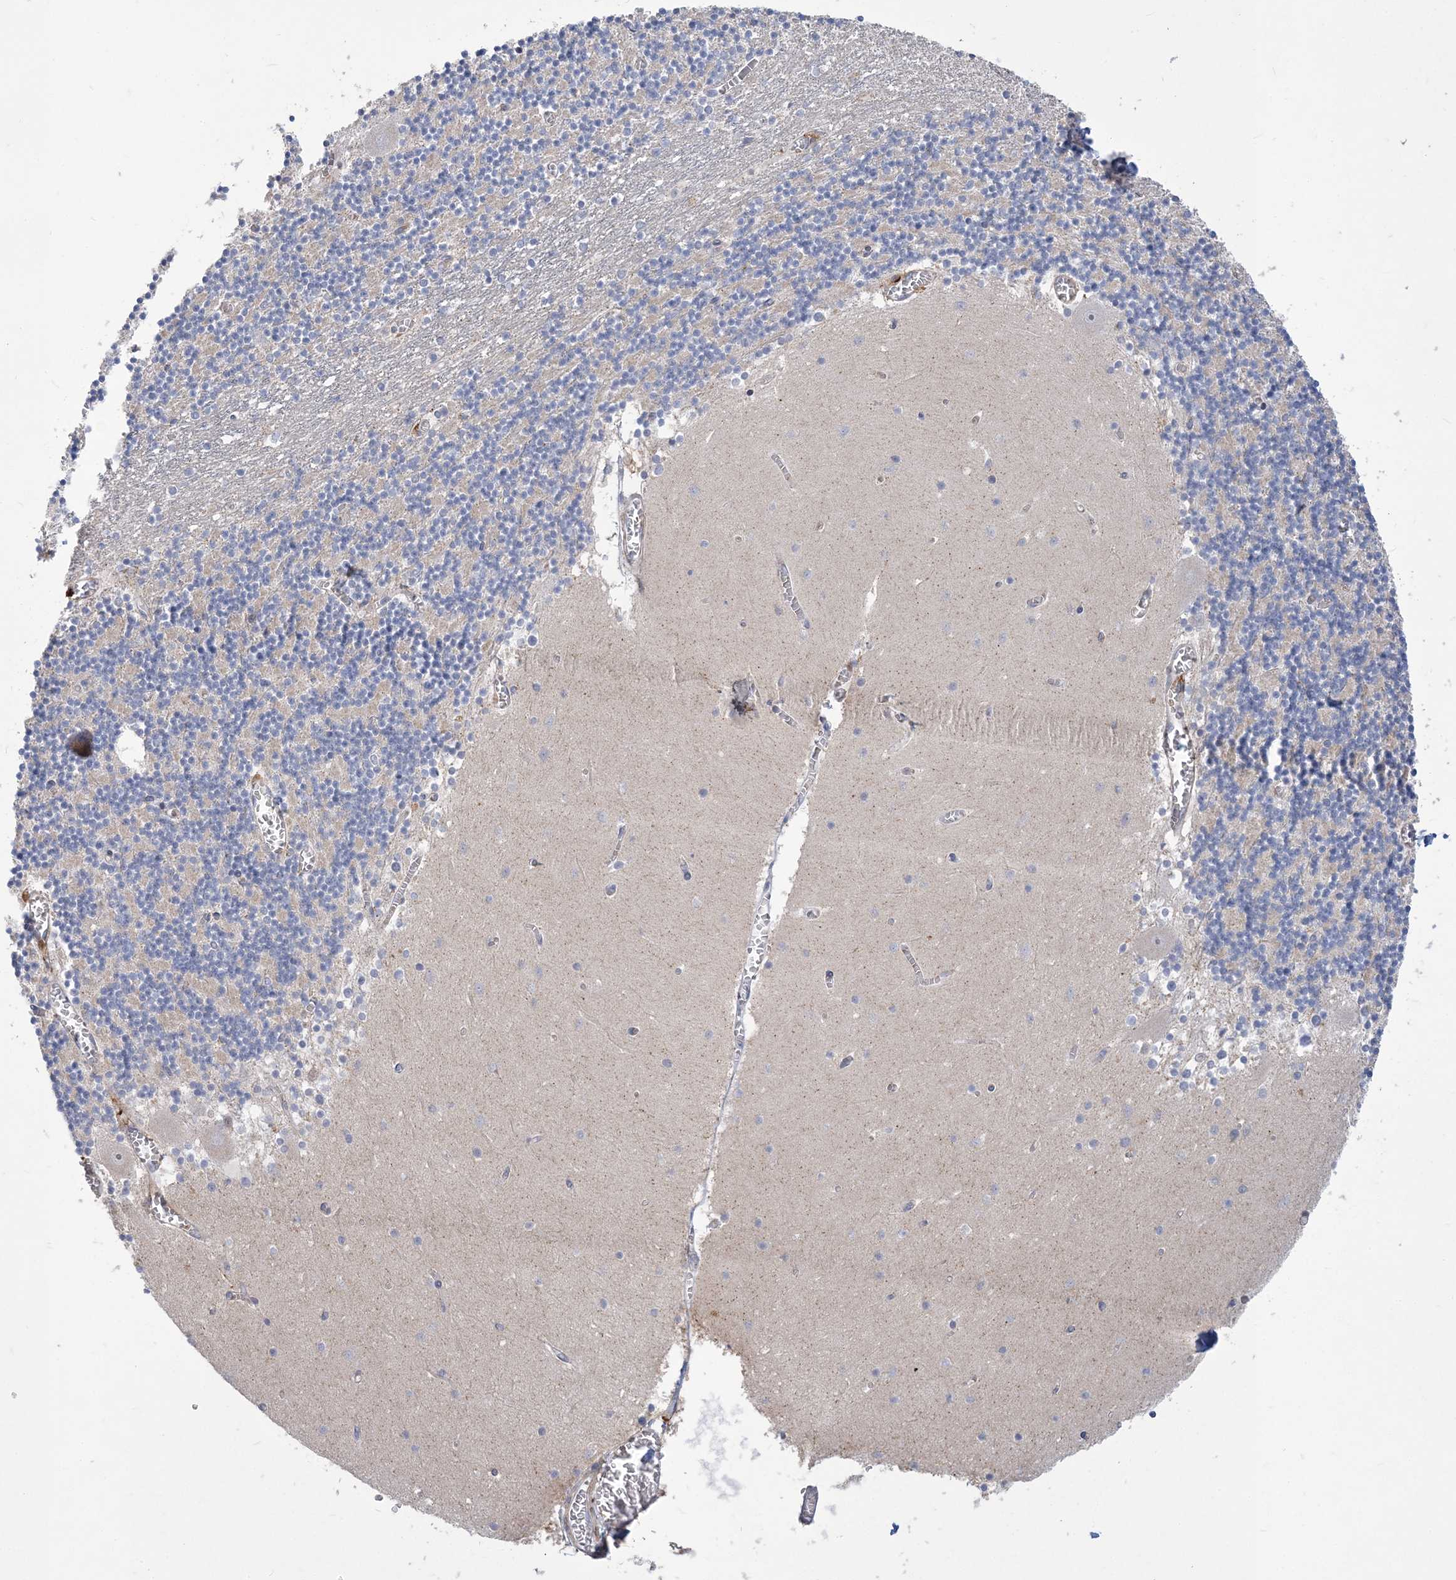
{"staining": {"intensity": "negative", "quantity": "none", "location": "none"}, "tissue": "cerebellum", "cell_type": "Cells in granular layer", "image_type": "normal", "snomed": [{"axis": "morphology", "description": "Normal tissue, NOS"}, {"axis": "topography", "description": "Cerebellum"}], "caption": "The histopathology image demonstrates no significant positivity in cells in granular layer of cerebellum. Brightfield microscopy of immunohistochemistry (IHC) stained with DAB (3,3'-diaminobenzidine) (brown) and hematoxylin (blue), captured at high magnification.", "gene": "TSPEAR", "patient": {"sex": "female", "age": 28}}